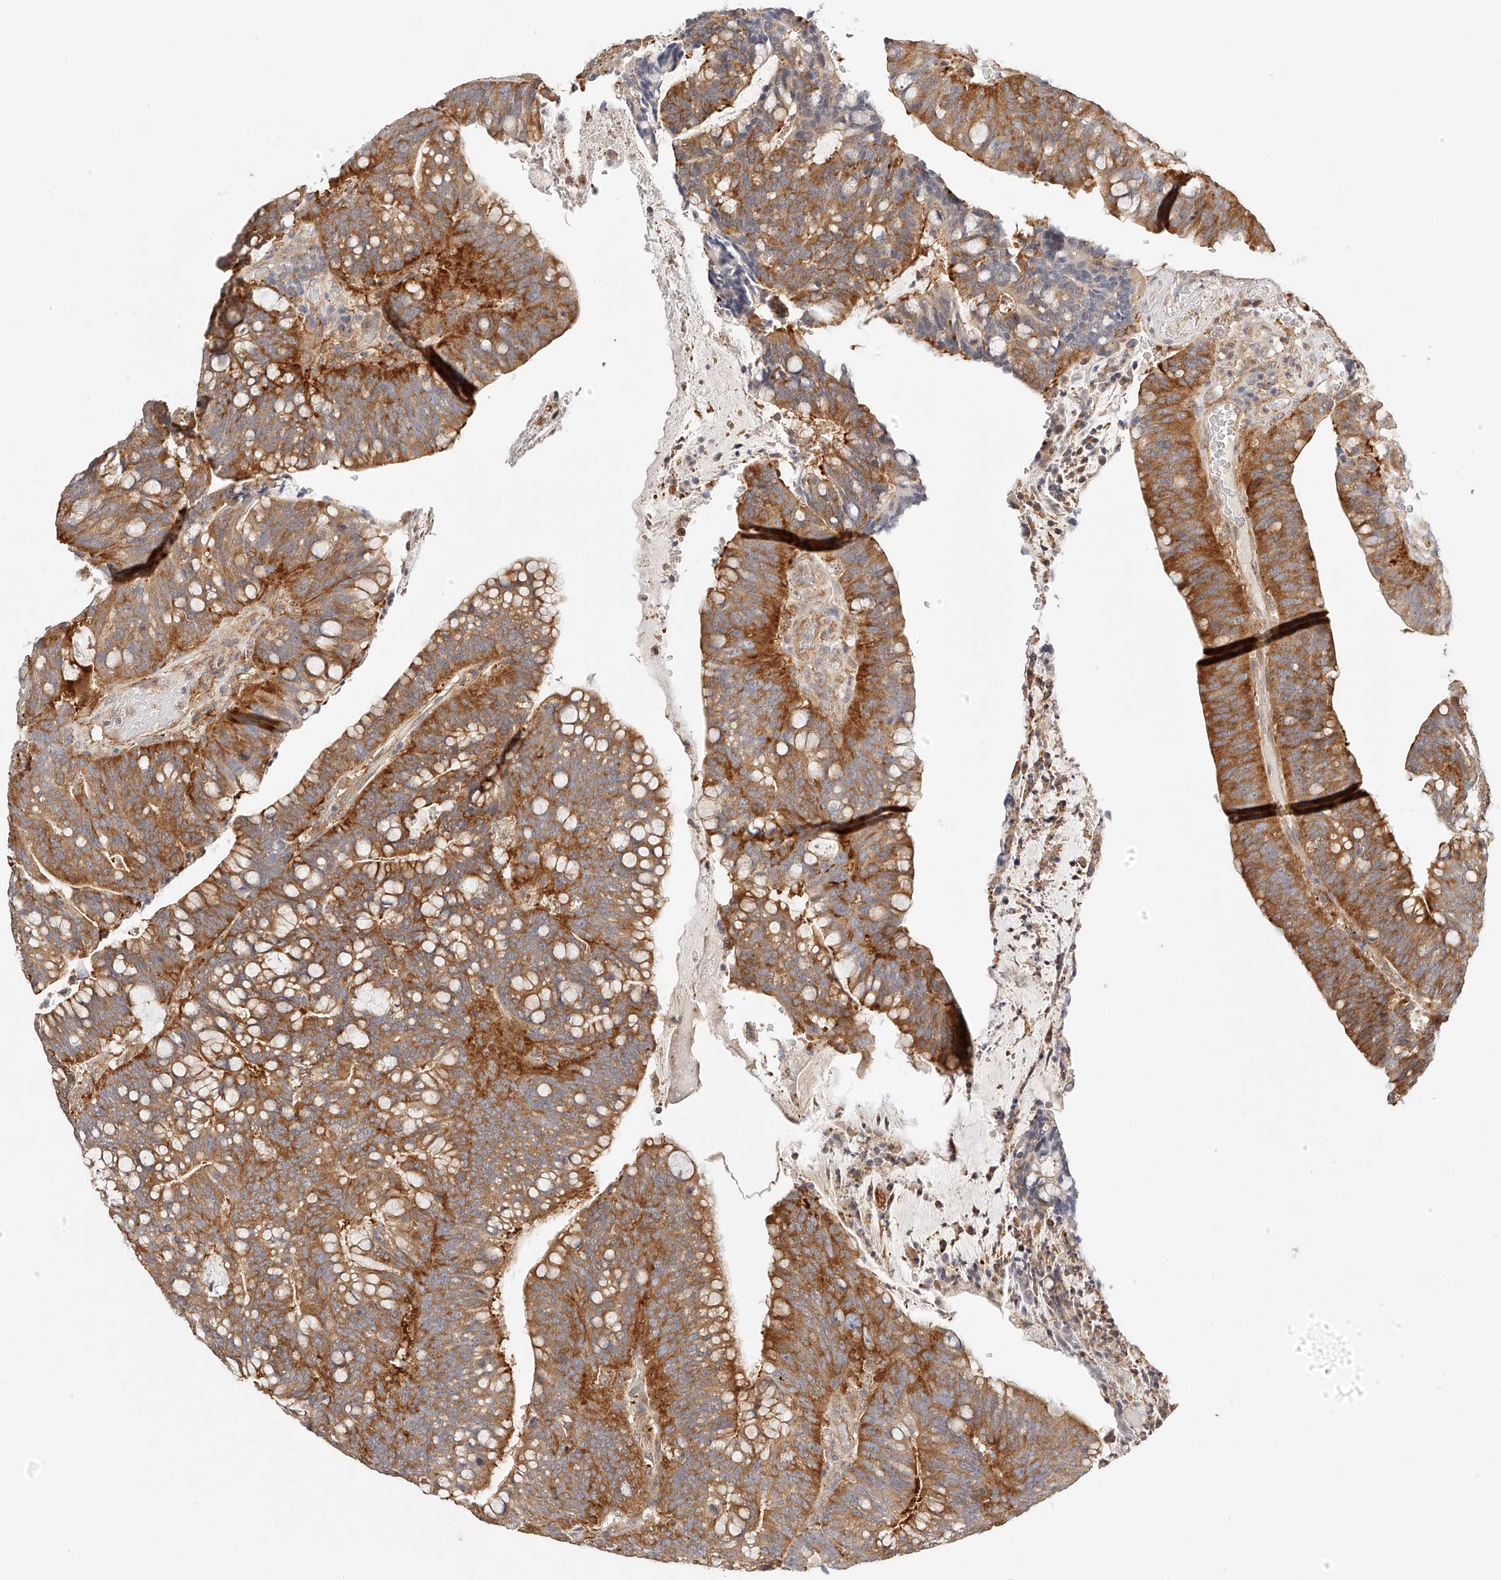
{"staining": {"intensity": "strong", "quantity": ">75%", "location": "cytoplasmic/membranous"}, "tissue": "colorectal cancer", "cell_type": "Tumor cells", "image_type": "cancer", "snomed": [{"axis": "morphology", "description": "Adenocarcinoma, NOS"}, {"axis": "topography", "description": "Colon"}], "caption": "Immunohistochemical staining of colorectal cancer shows high levels of strong cytoplasmic/membranous protein expression in about >75% of tumor cells.", "gene": "SYNC", "patient": {"sex": "female", "age": 66}}